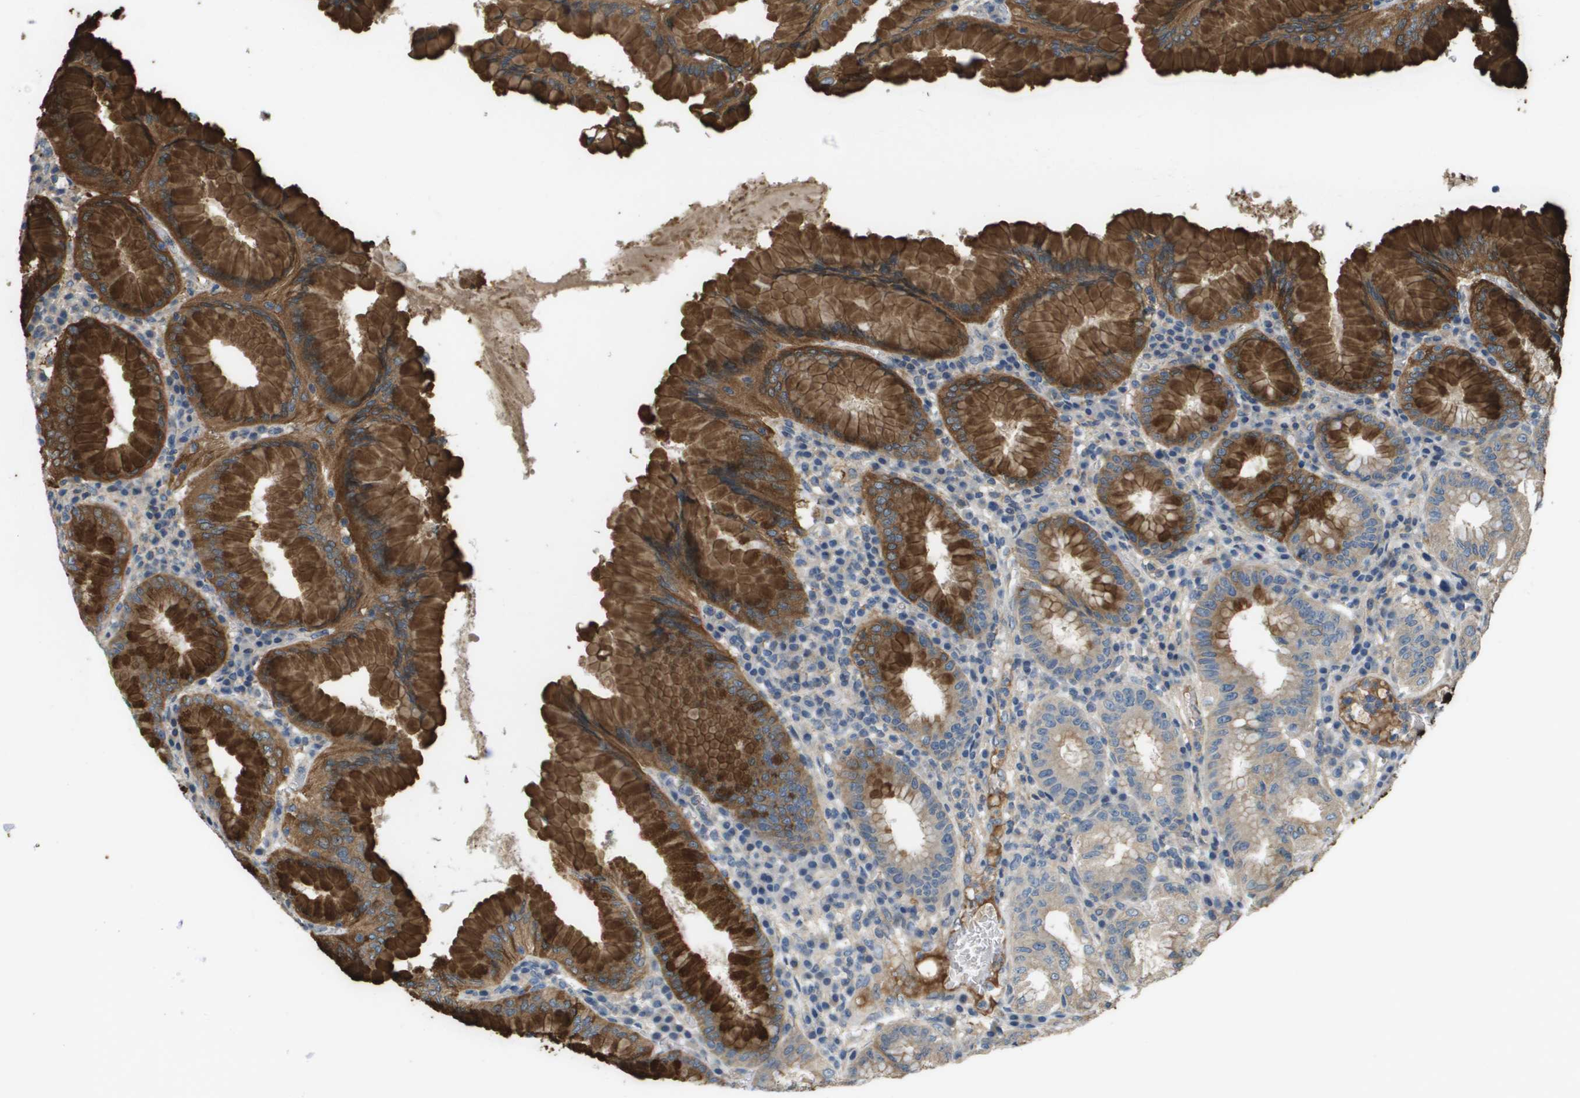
{"staining": {"intensity": "strong", "quantity": "25%-75%", "location": "cytoplasmic/membranous"}, "tissue": "stomach", "cell_type": "Glandular cells", "image_type": "normal", "snomed": [{"axis": "morphology", "description": "Normal tissue, NOS"}, {"axis": "topography", "description": "Stomach"}, {"axis": "topography", "description": "Stomach, lower"}], "caption": "The image displays immunohistochemical staining of unremarkable stomach. There is strong cytoplasmic/membranous staining is seen in about 25%-75% of glandular cells.", "gene": "KRT23", "patient": {"sex": "female", "age": 56}}